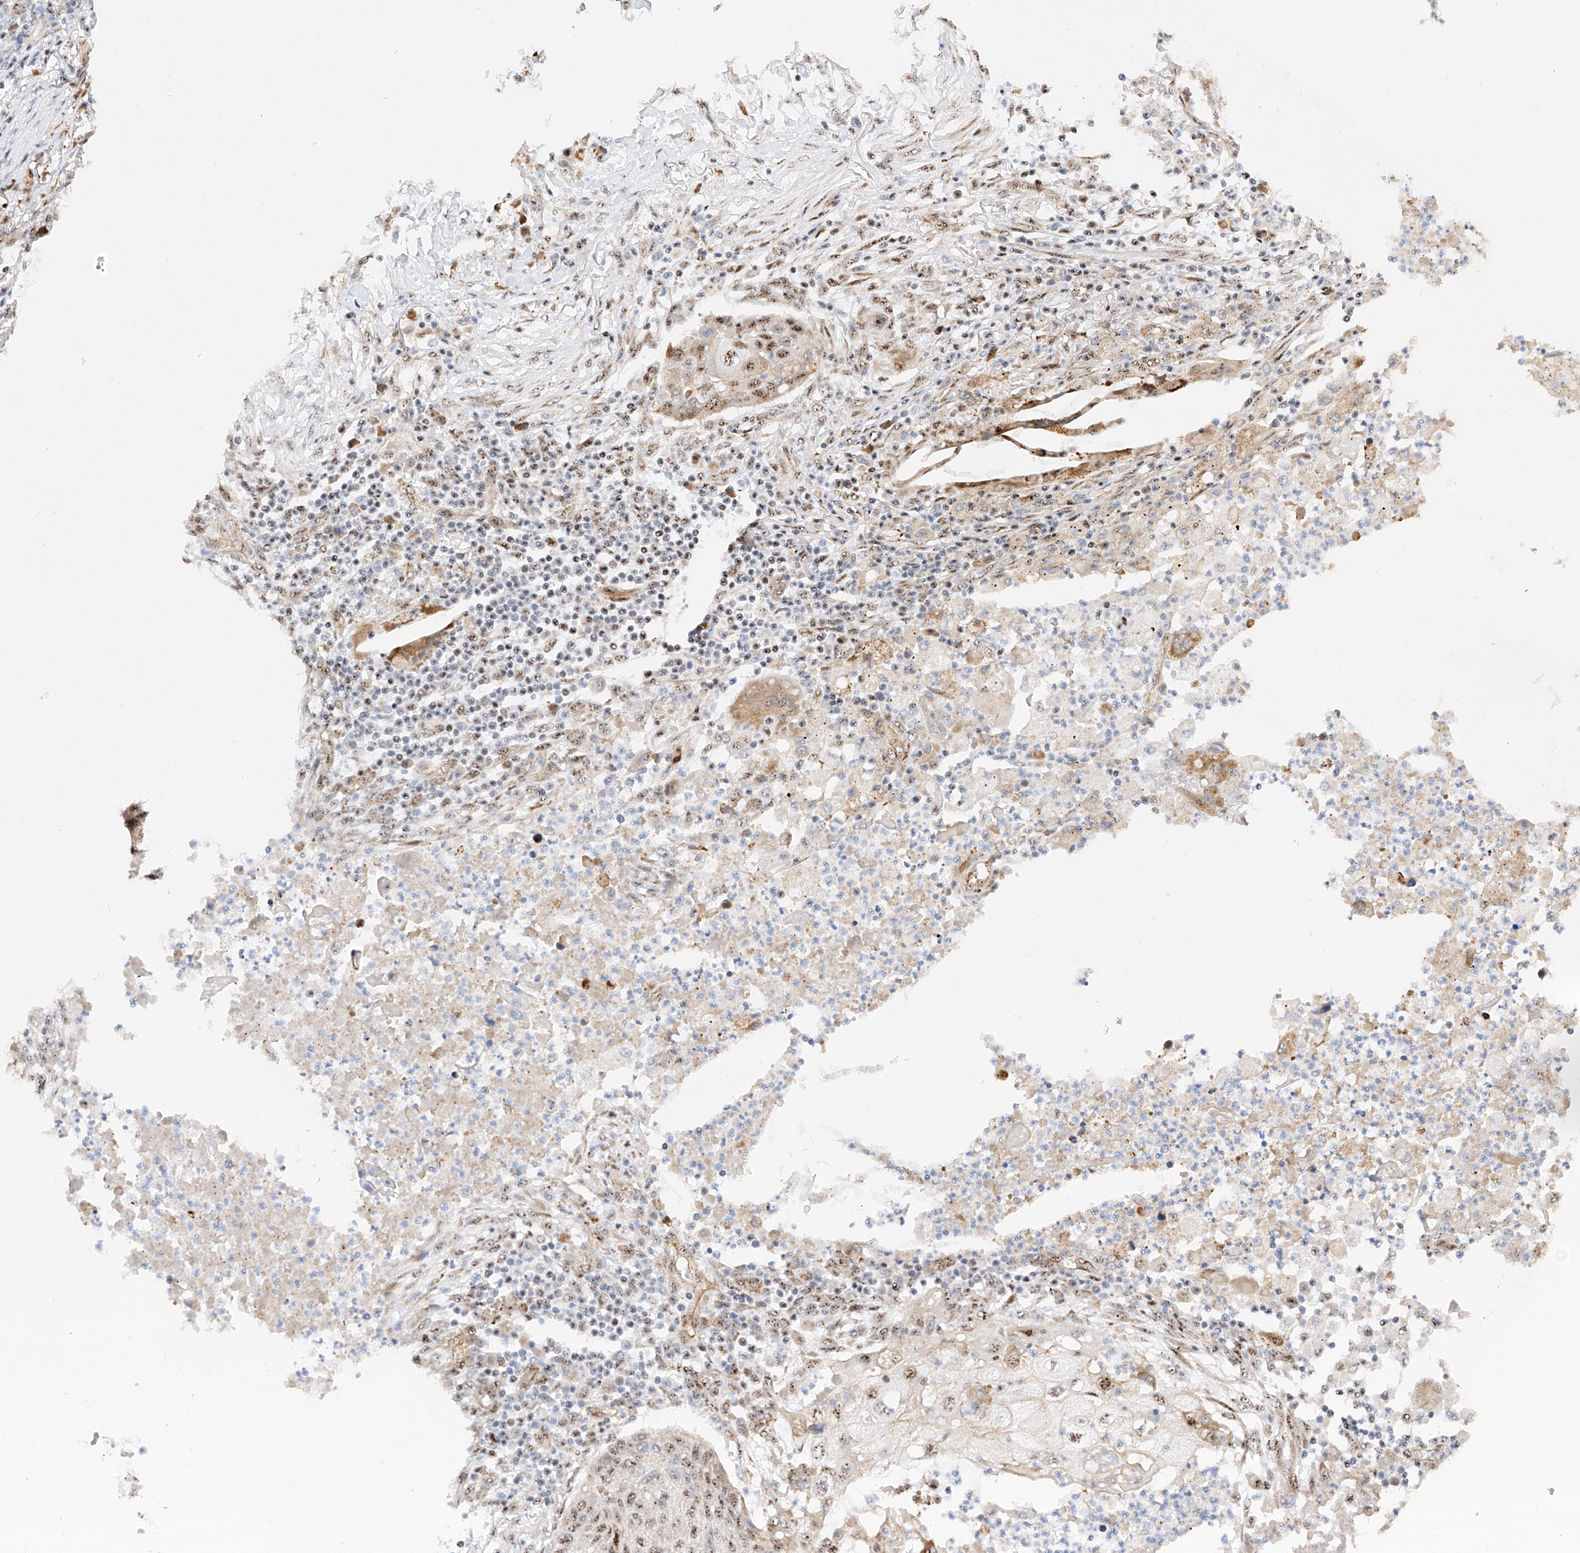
{"staining": {"intensity": "moderate", "quantity": "25%-75%", "location": "nuclear"}, "tissue": "lung cancer", "cell_type": "Tumor cells", "image_type": "cancer", "snomed": [{"axis": "morphology", "description": "Squamous cell carcinoma, NOS"}, {"axis": "topography", "description": "Lung"}], "caption": "Lung cancer tissue demonstrates moderate nuclear staining in about 25%-75% of tumor cells, visualized by immunohistochemistry.", "gene": "ATXN7L2", "patient": {"sex": "female", "age": 63}}